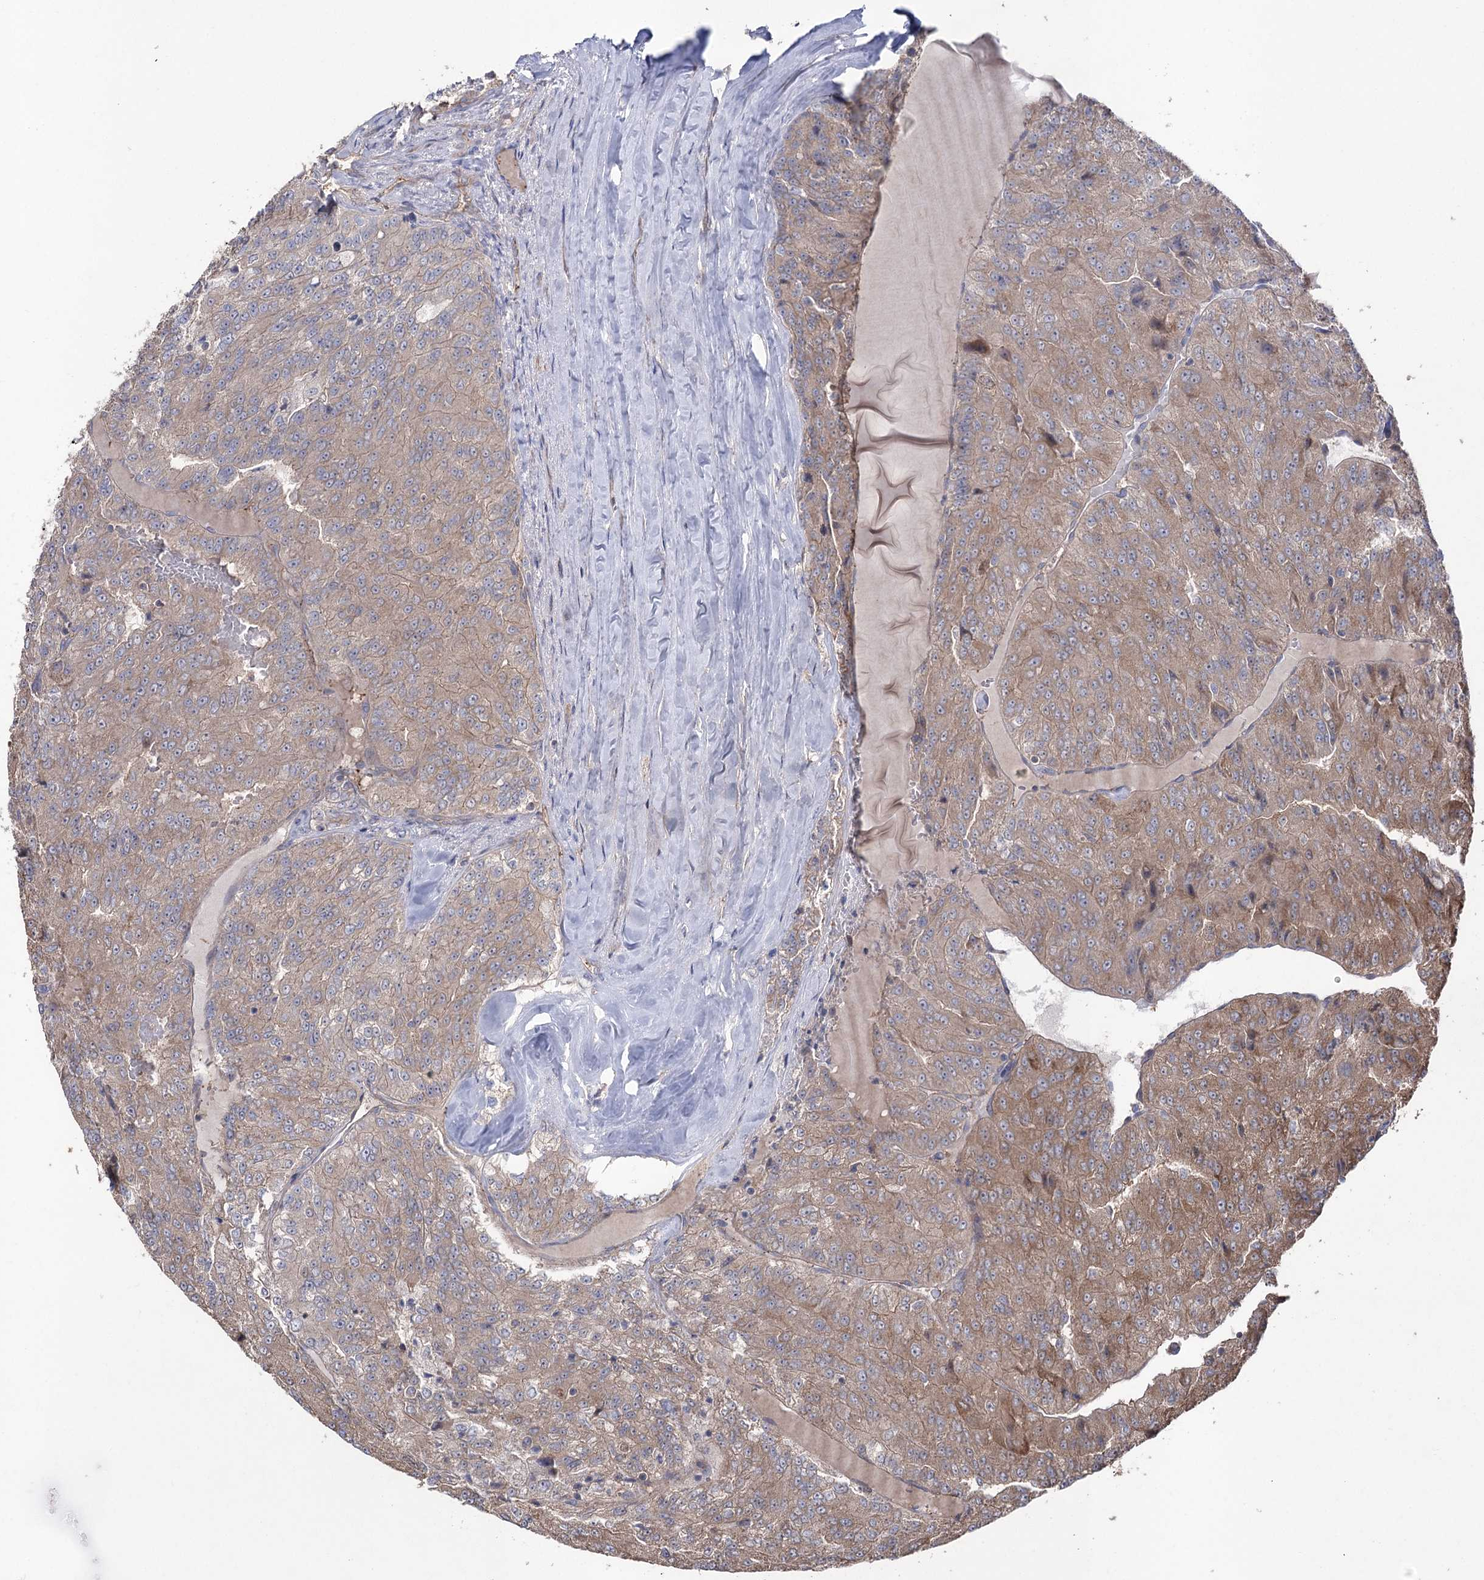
{"staining": {"intensity": "moderate", "quantity": ">75%", "location": "cytoplasmic/membranous"}, "tissue": "renal cancer", "cell_type": "Tumor cells", "image_type": "cancer", "snomed": [{"axis": "morphology", "description": "Adenocarcinoma, NOS"}, {"axis": "topography", "description": "Kidney"}], "caption": "Immunohistochemistry (IHC) micrograph of neoplastic tissue: renal adenocarcinoma stained using IHC reveals medium levels of moderate protein expression localized specifically in the cytoplasmic/membranous of tumor cells, appearing as a cytoplasmic/membranous brown color.", "gene": "LARS2", "patient": {"sex": "female", "age": 63}}